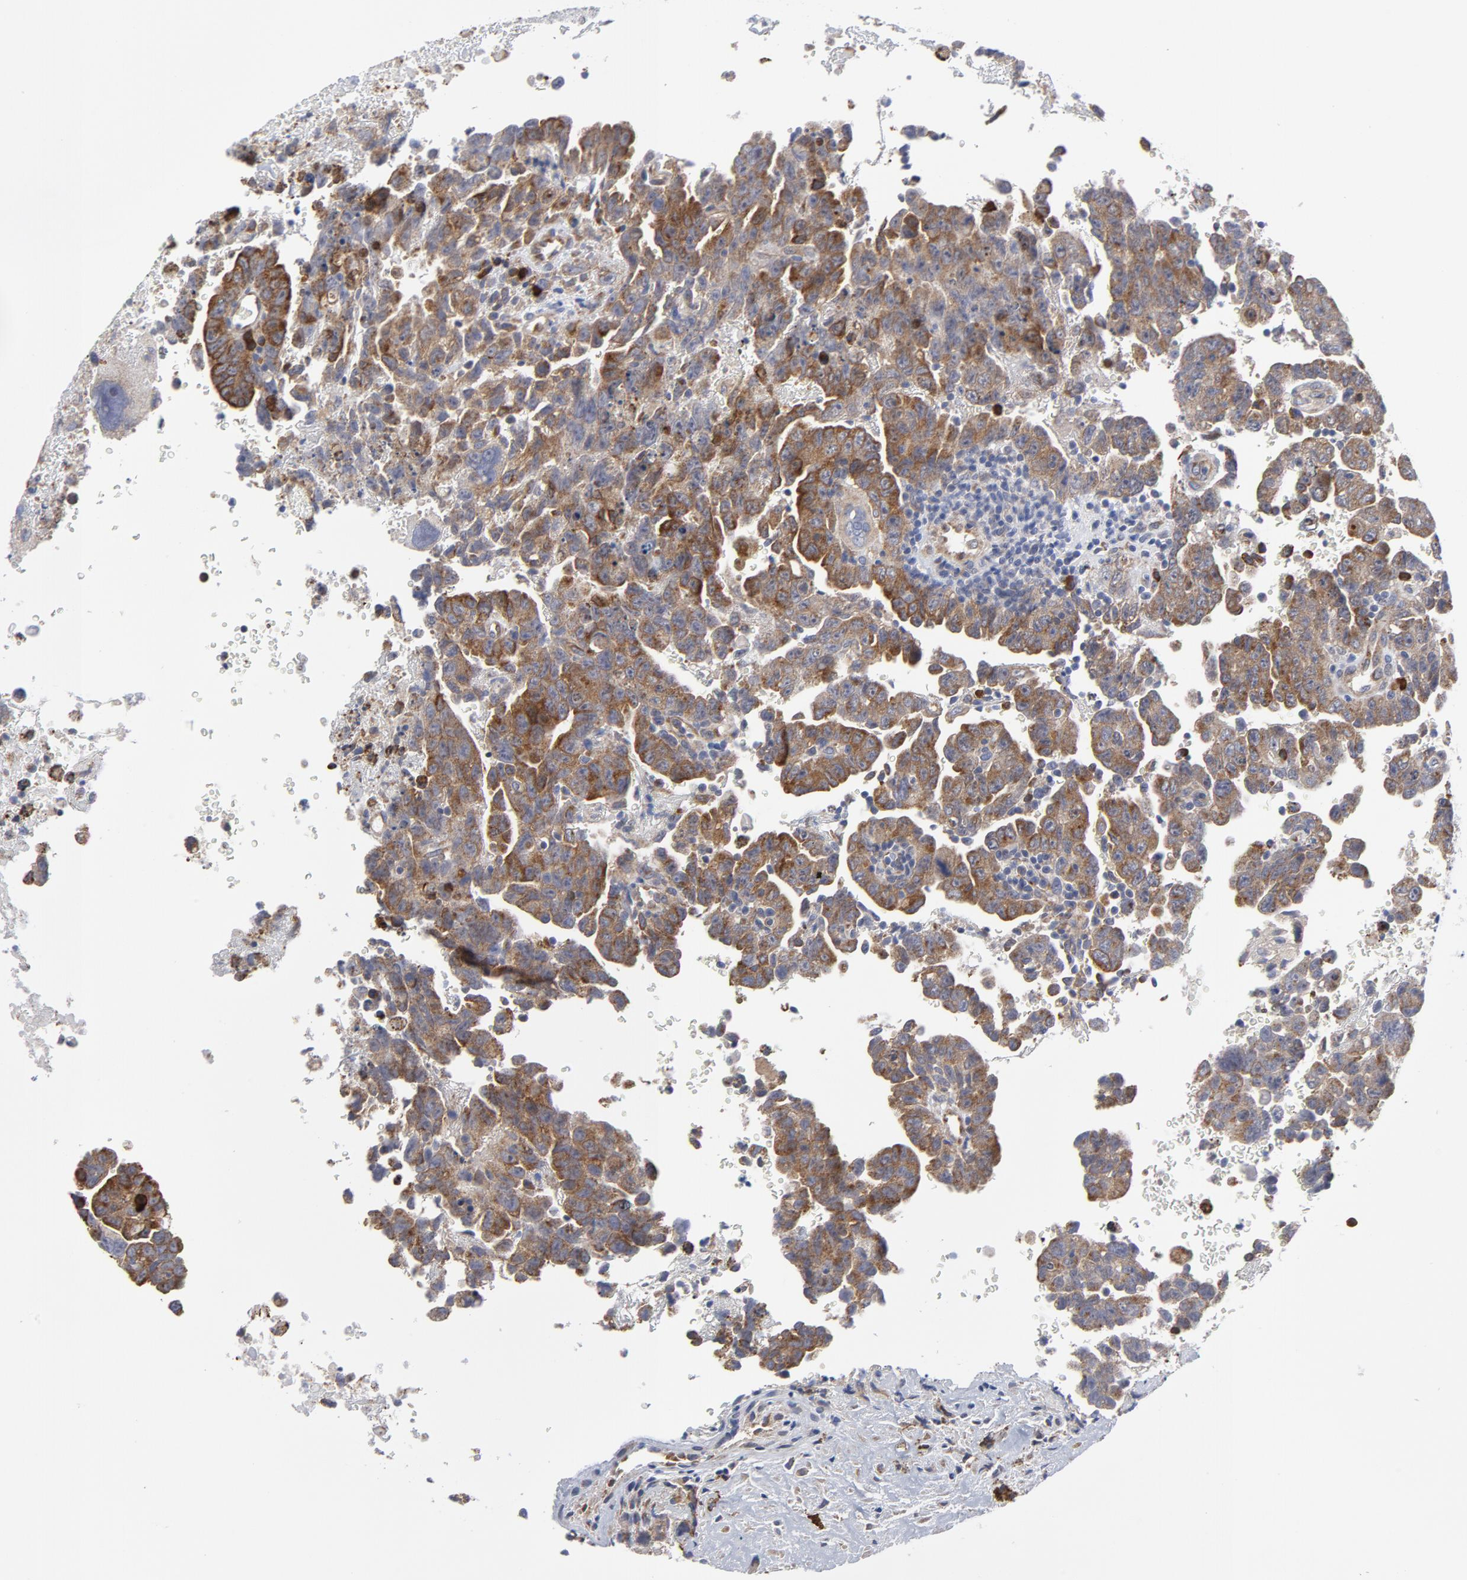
{"staining": {"intensity": "moderate", "quantity": ">75%", "location": "cytoplasmic/membranous"}, "tissue": "testis cancer", "cell_type": "Tumor cells", "image_type": "cancer", "snomed": [{"axis": "morphology", "description": "Carcinoma, Embryonal, NOS"}, {"axis": "topography", "description": "Testis"}], "caption": "Immunohistochemistry histopathology image of neoplastic tissue: human testis embryonal carcinoma stained using immunohistochemistry (IHC) exhibits medium levels of moderate protein expression localized specifically in the cytoplasmic/membranous of tumor cells, appearing as a cytoplasmic/membranous brown color.", "gene": "RAPGEF3", "patient": {"sex": "male", "age": 28}}